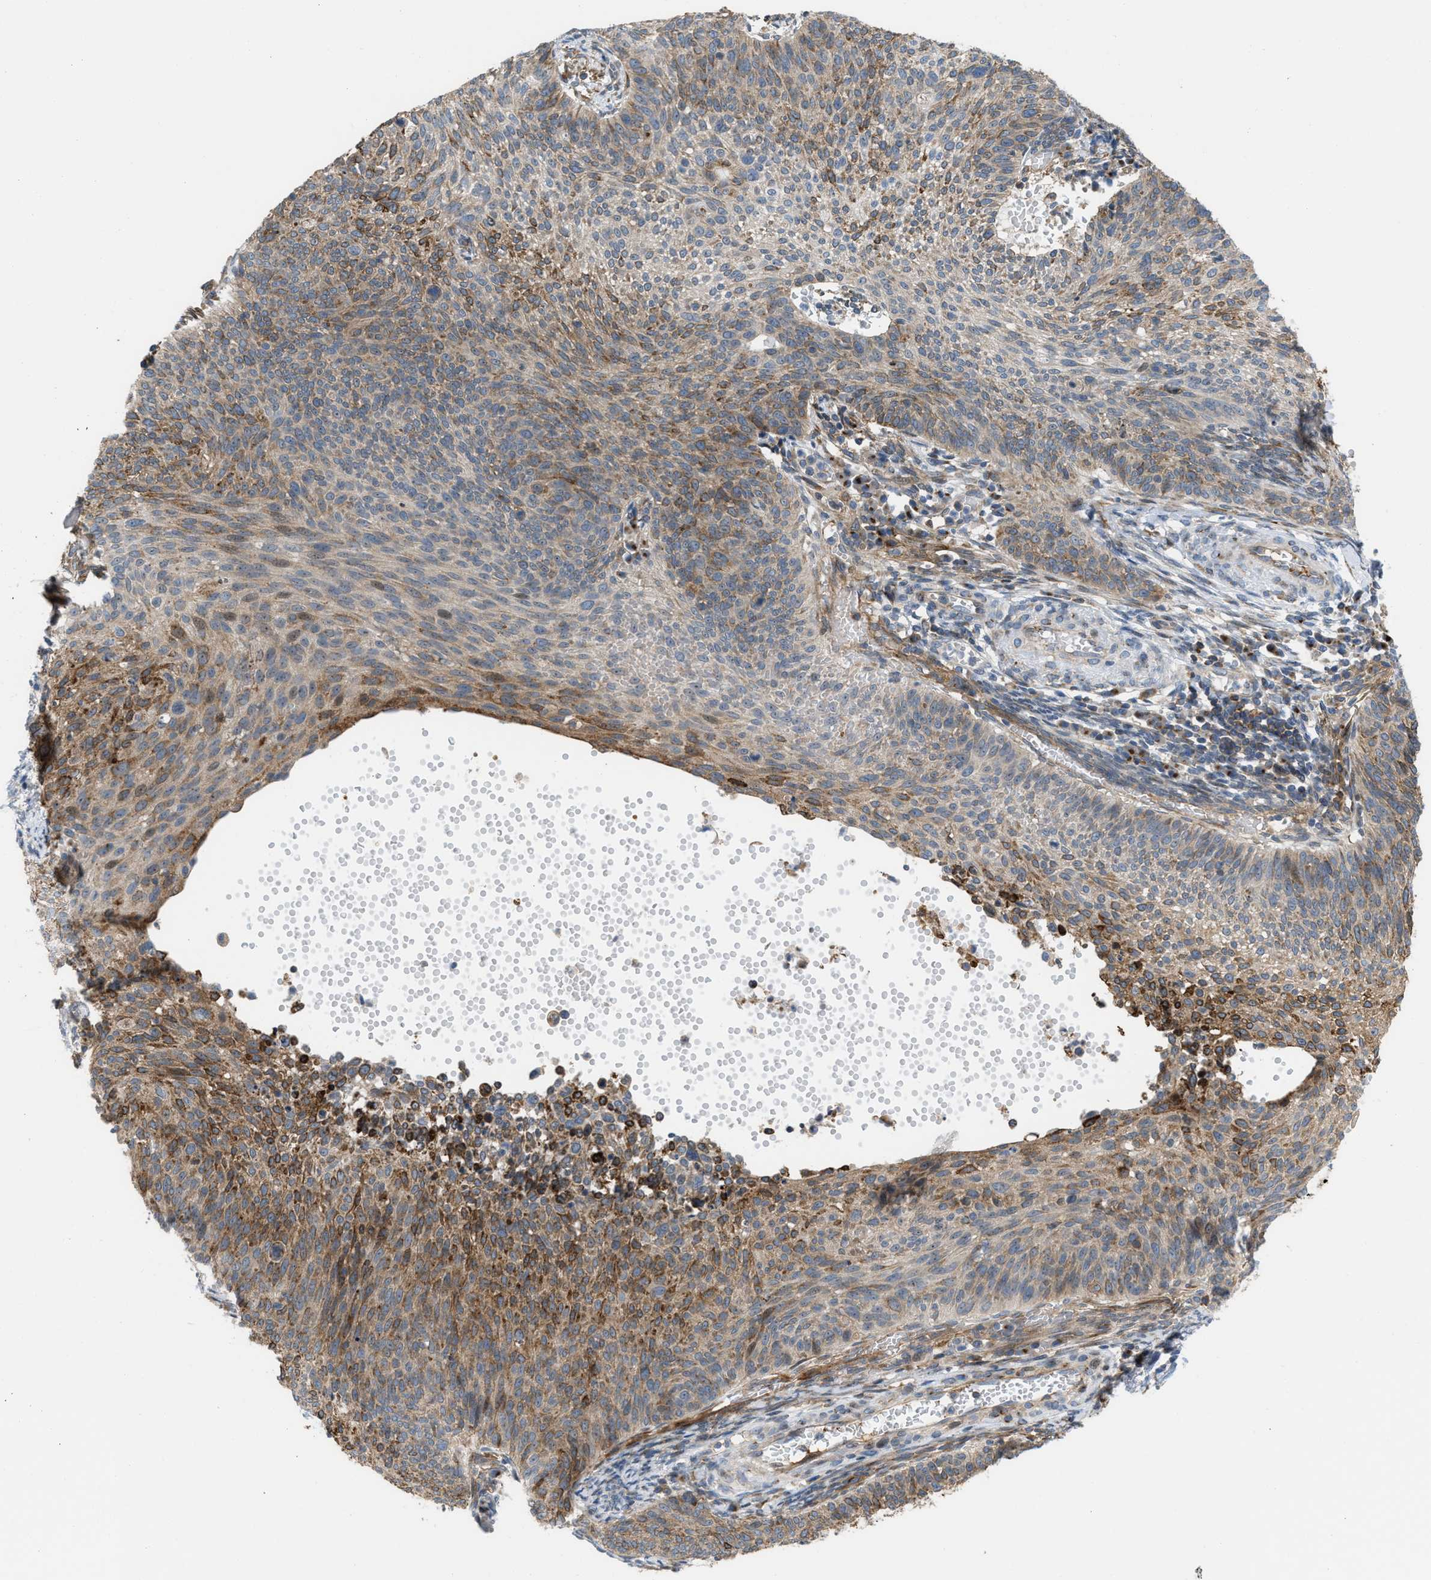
{"staining": {"intensity": "moderate", "quantity": "25%-75%", "location": "cytoplasmic/membranous"}, "tissue": "cervical cancer", "cell_type": "Tumor cells", "image_type": "cancer", "snomed": [{"axis": "morphology", "description": "Squamous cell carcinoma, NOS"}, {"axis": "topography", "description": "Cervix"}], "caption": "Cervical cancer tissue demonstrates moderate cytoplasmic/membranous expression in approximately 25%-75% of tumor cells, visualized by immunohistochemistry.", "gene": "DIPK1A", "patient": {"sex": "female", "age": 70}}